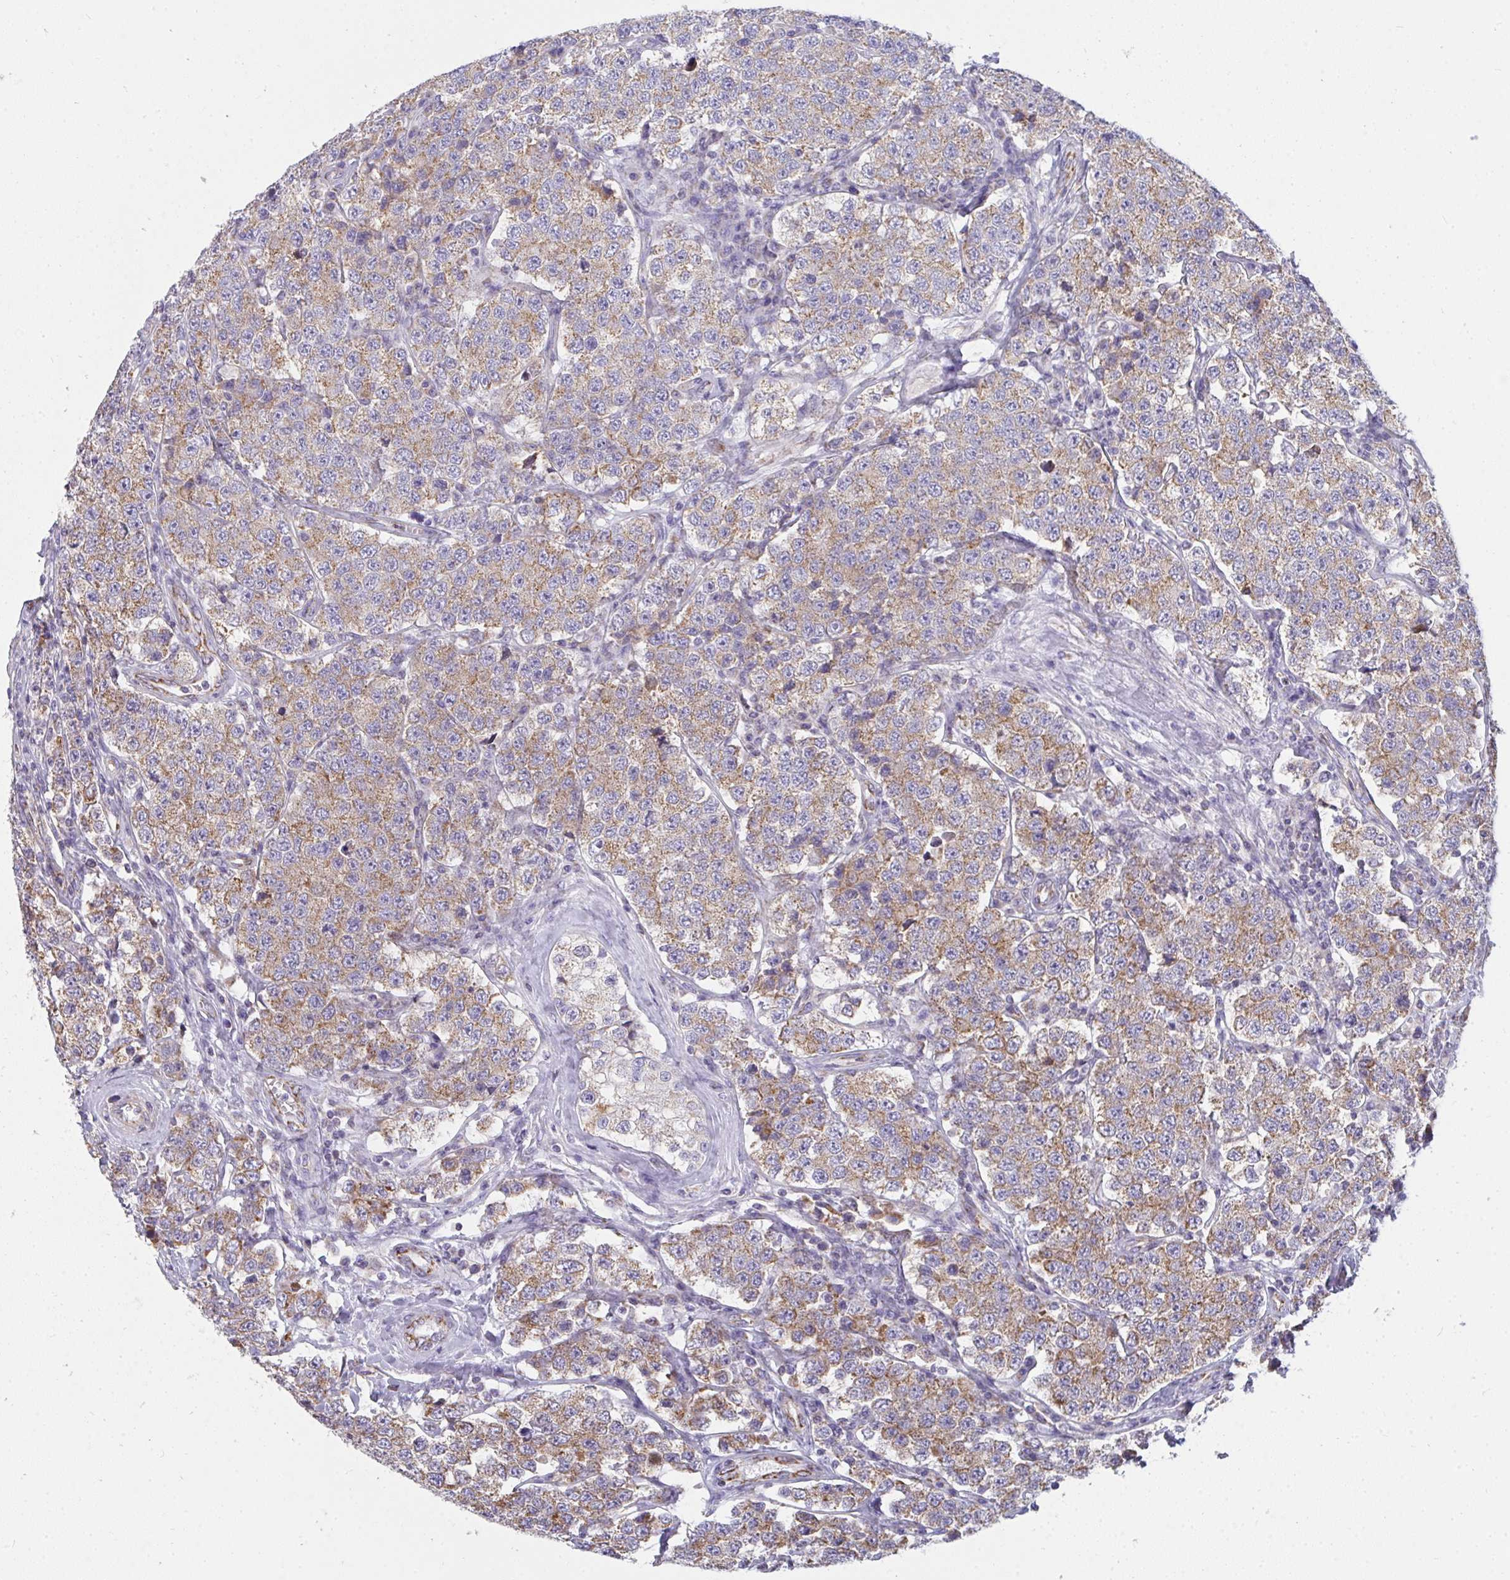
{"staining": {"intensity": "negative", "quantity": "none", "location": "none"}, "tissue": "testis cancer", "cell_type": "Tumor cells", "image_type": "cancer", "snomed": [{"axis": "morphology", "description": "Seminoma, NOS"}, {"axis": "topography", "description": "Testis"}], "caption": "This is an immunohistochemistry (IHC) image of human testis cancer (seminoma). There is no expression in tumor cells.", "gene": "FAHD1", "patient": {"sex": "male", "age": 34}}